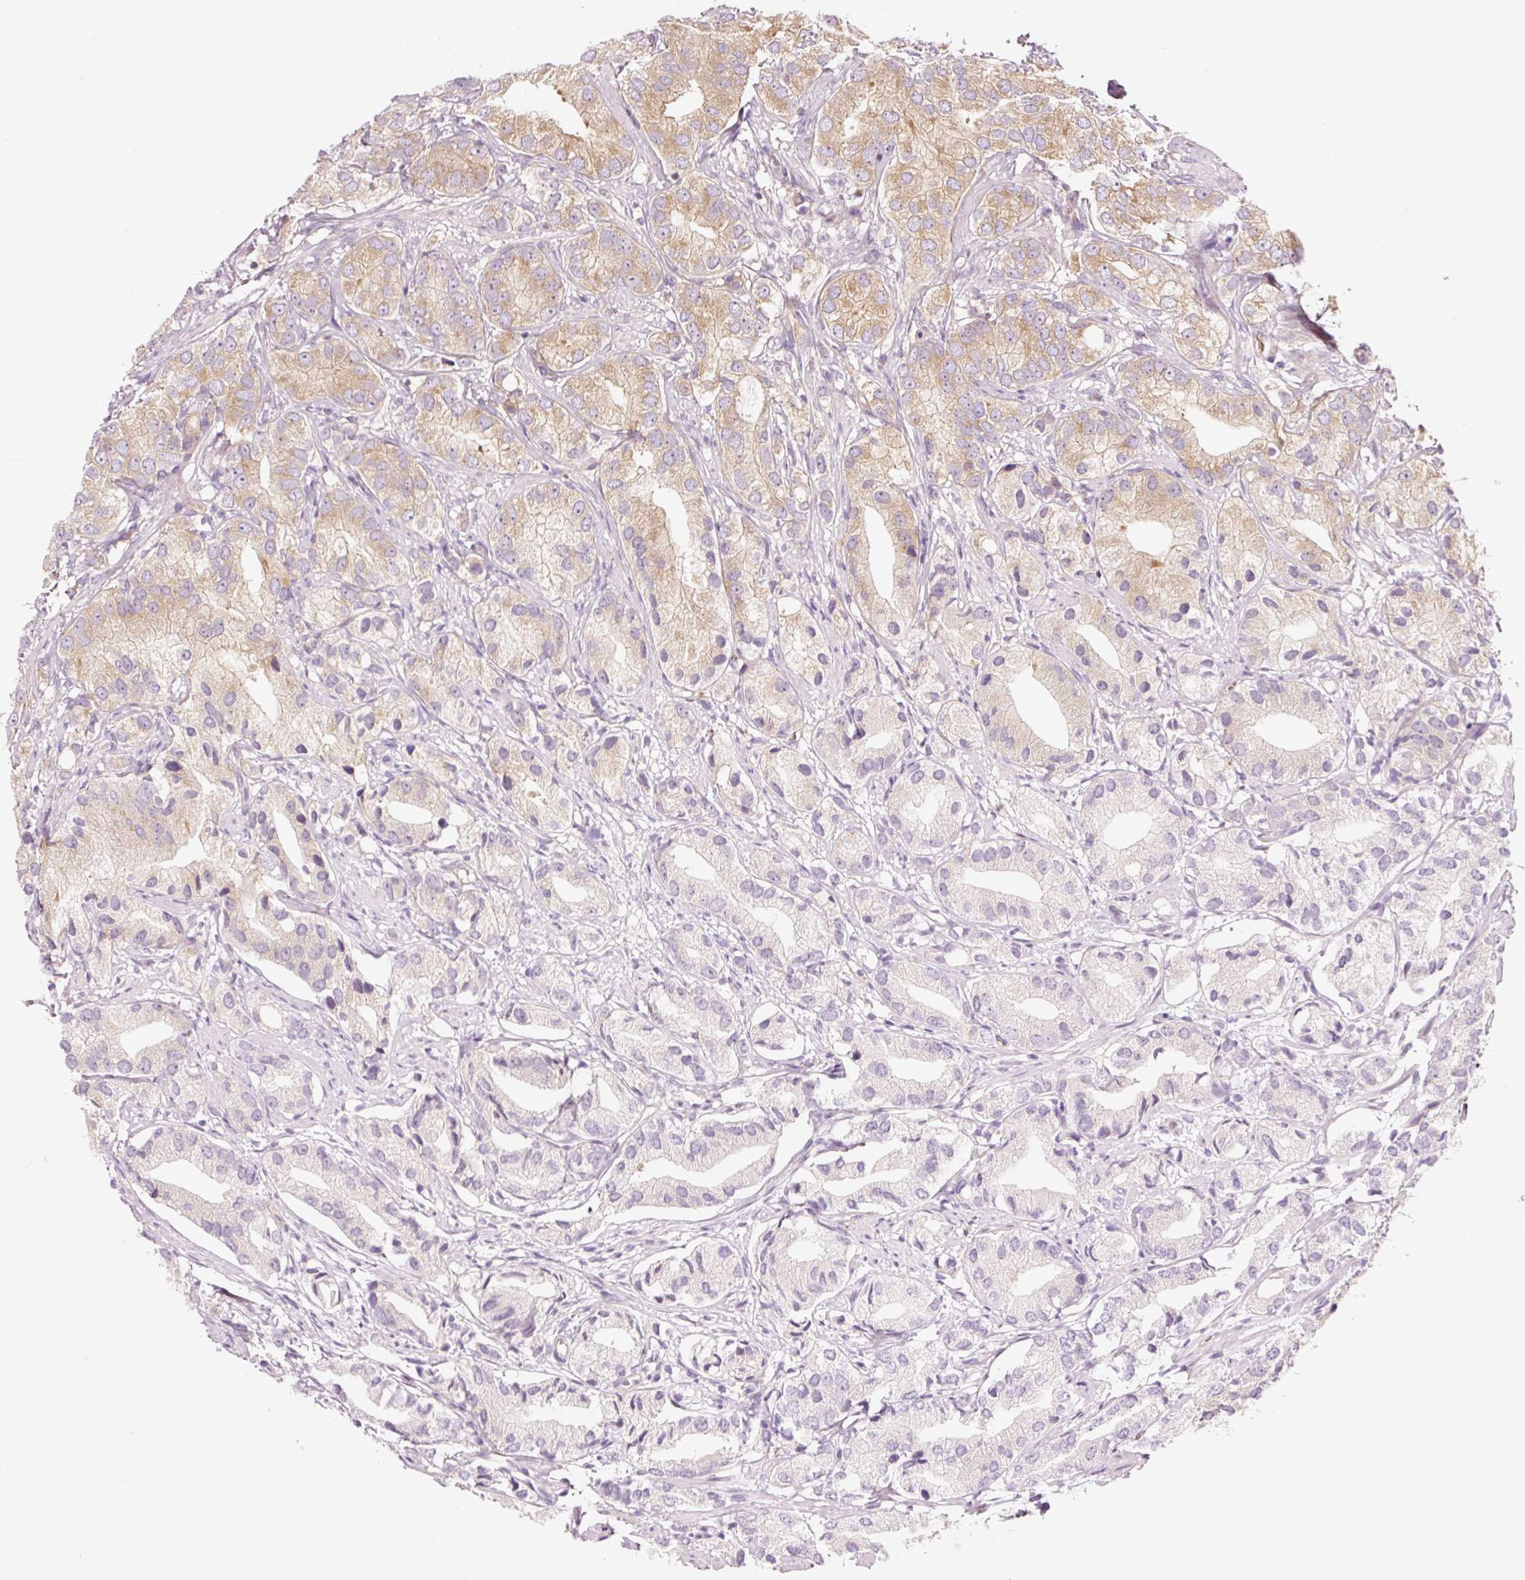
{"staining": {"intensity": "moderate", "quantity": "25%-75%", "location": "cytoplasmic/membranous"}, "tissue": "prostate cancer", "cell_type": "Tumor cells", "image_type": "cancer", "snomed": [{"axis": "morphology", "description": "Adenocarcinoma, High grade"}, {"axis": "topography", "description": "Prostate"}], "caption": "IHC of prostate cancer displays medium levels of moderate cytoplasmic/membranous positivity in about 25%-75% of tumor cells. Using DAB (brown) and hematoxylin (blue) stains, captured at high magnification using brightfield microscopy.", "gene": "NAPA", "patient": {"sex": "male", "age": 82}}